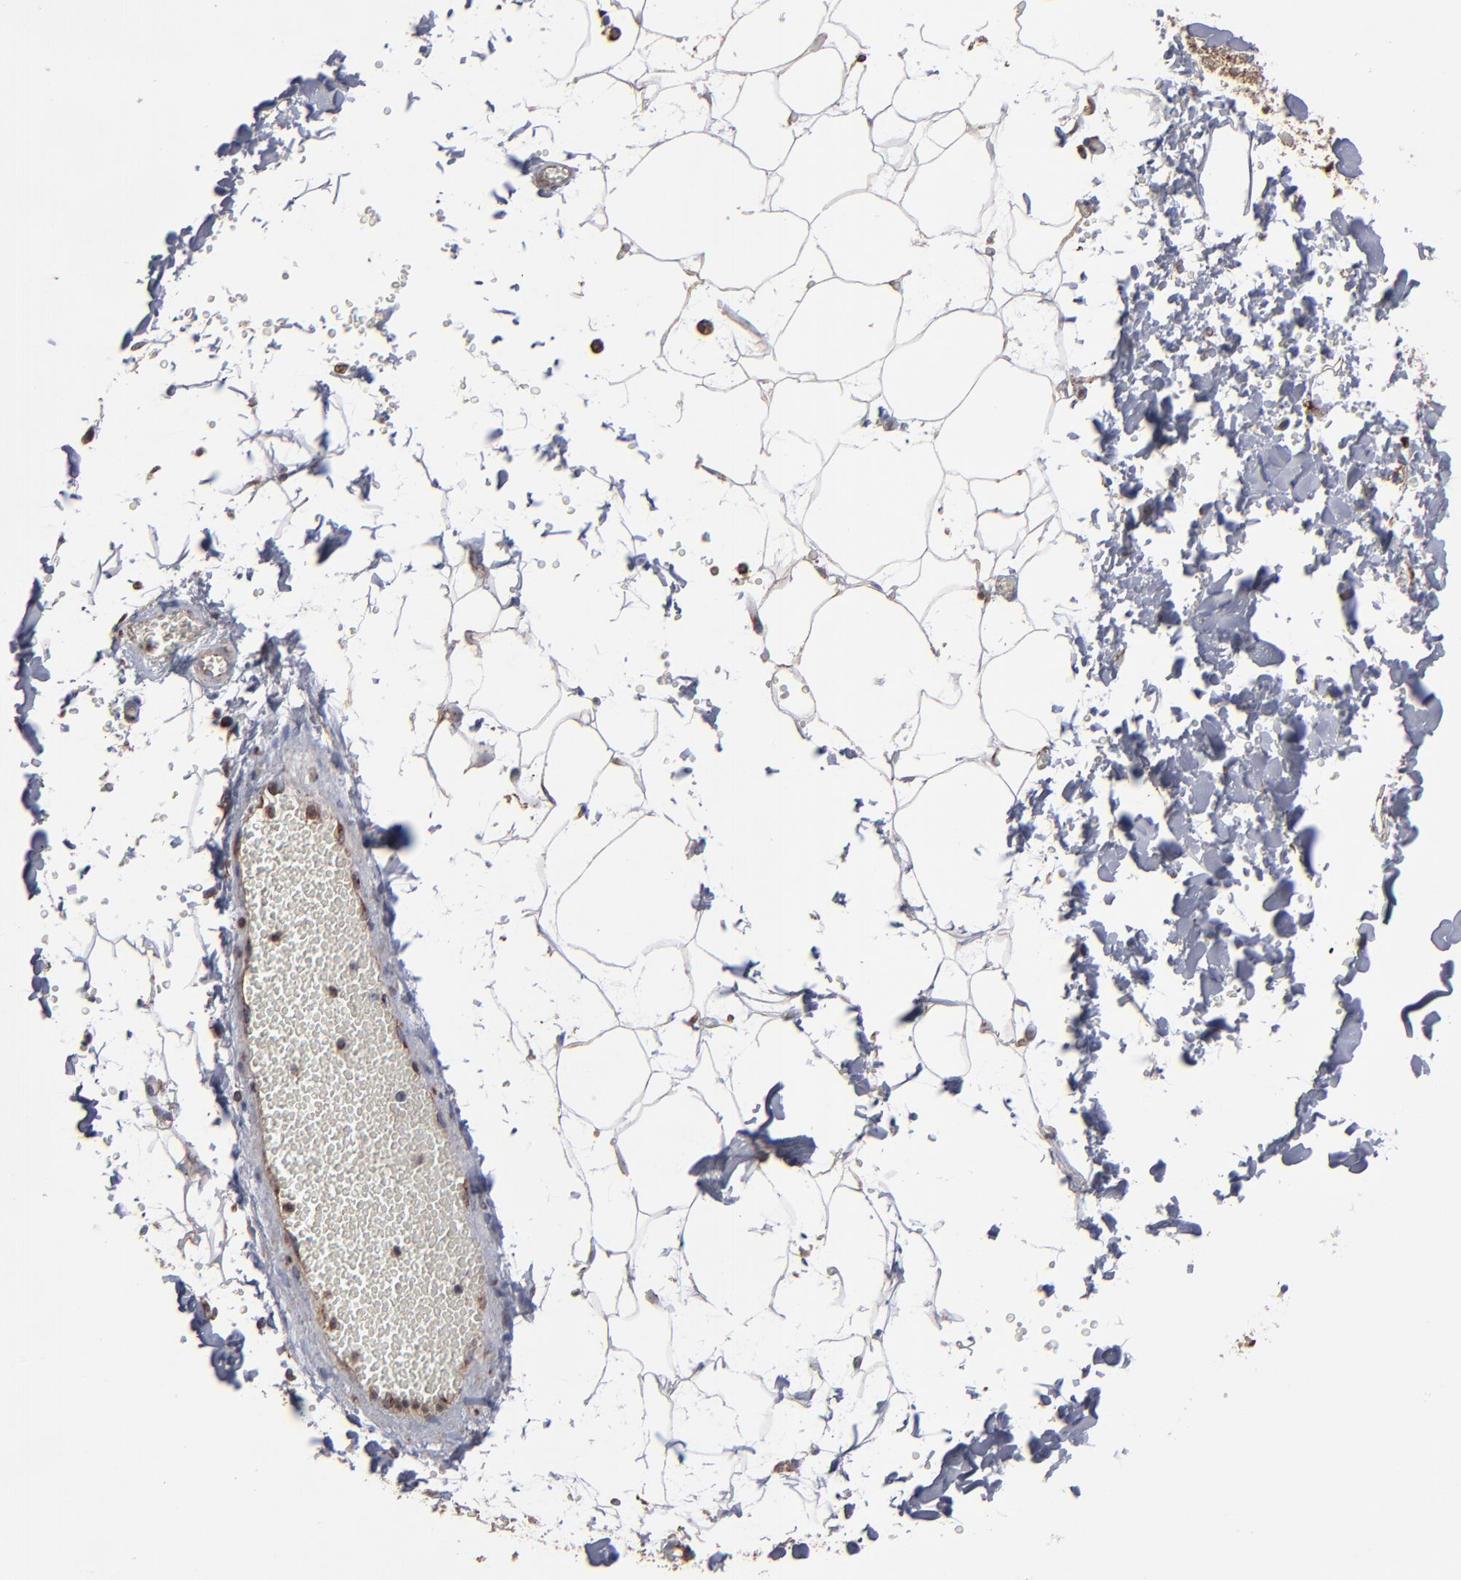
{"staining": {"intensity": "moderate", "quantity": "25%-75%", "location": "cytoplasmic/membranous"}, "tissue": "adipose tissue", "cell_type": "Adipocytes", "image_type": "normal", "snomed": [{"axis": "morphology", "description": "Normal tissue, NOS"}, {"axis": "topography", "description": "Soft tissue"}], "caption": "Adipocytes show medium levels of moderate cytoplasmic/membranous staining in about 25%-75% of cells in benign human adipose tissue. Nuclei are stained in blue.", "gene": "CNIH1", "patient": {"sex": "male", "age": 72}}